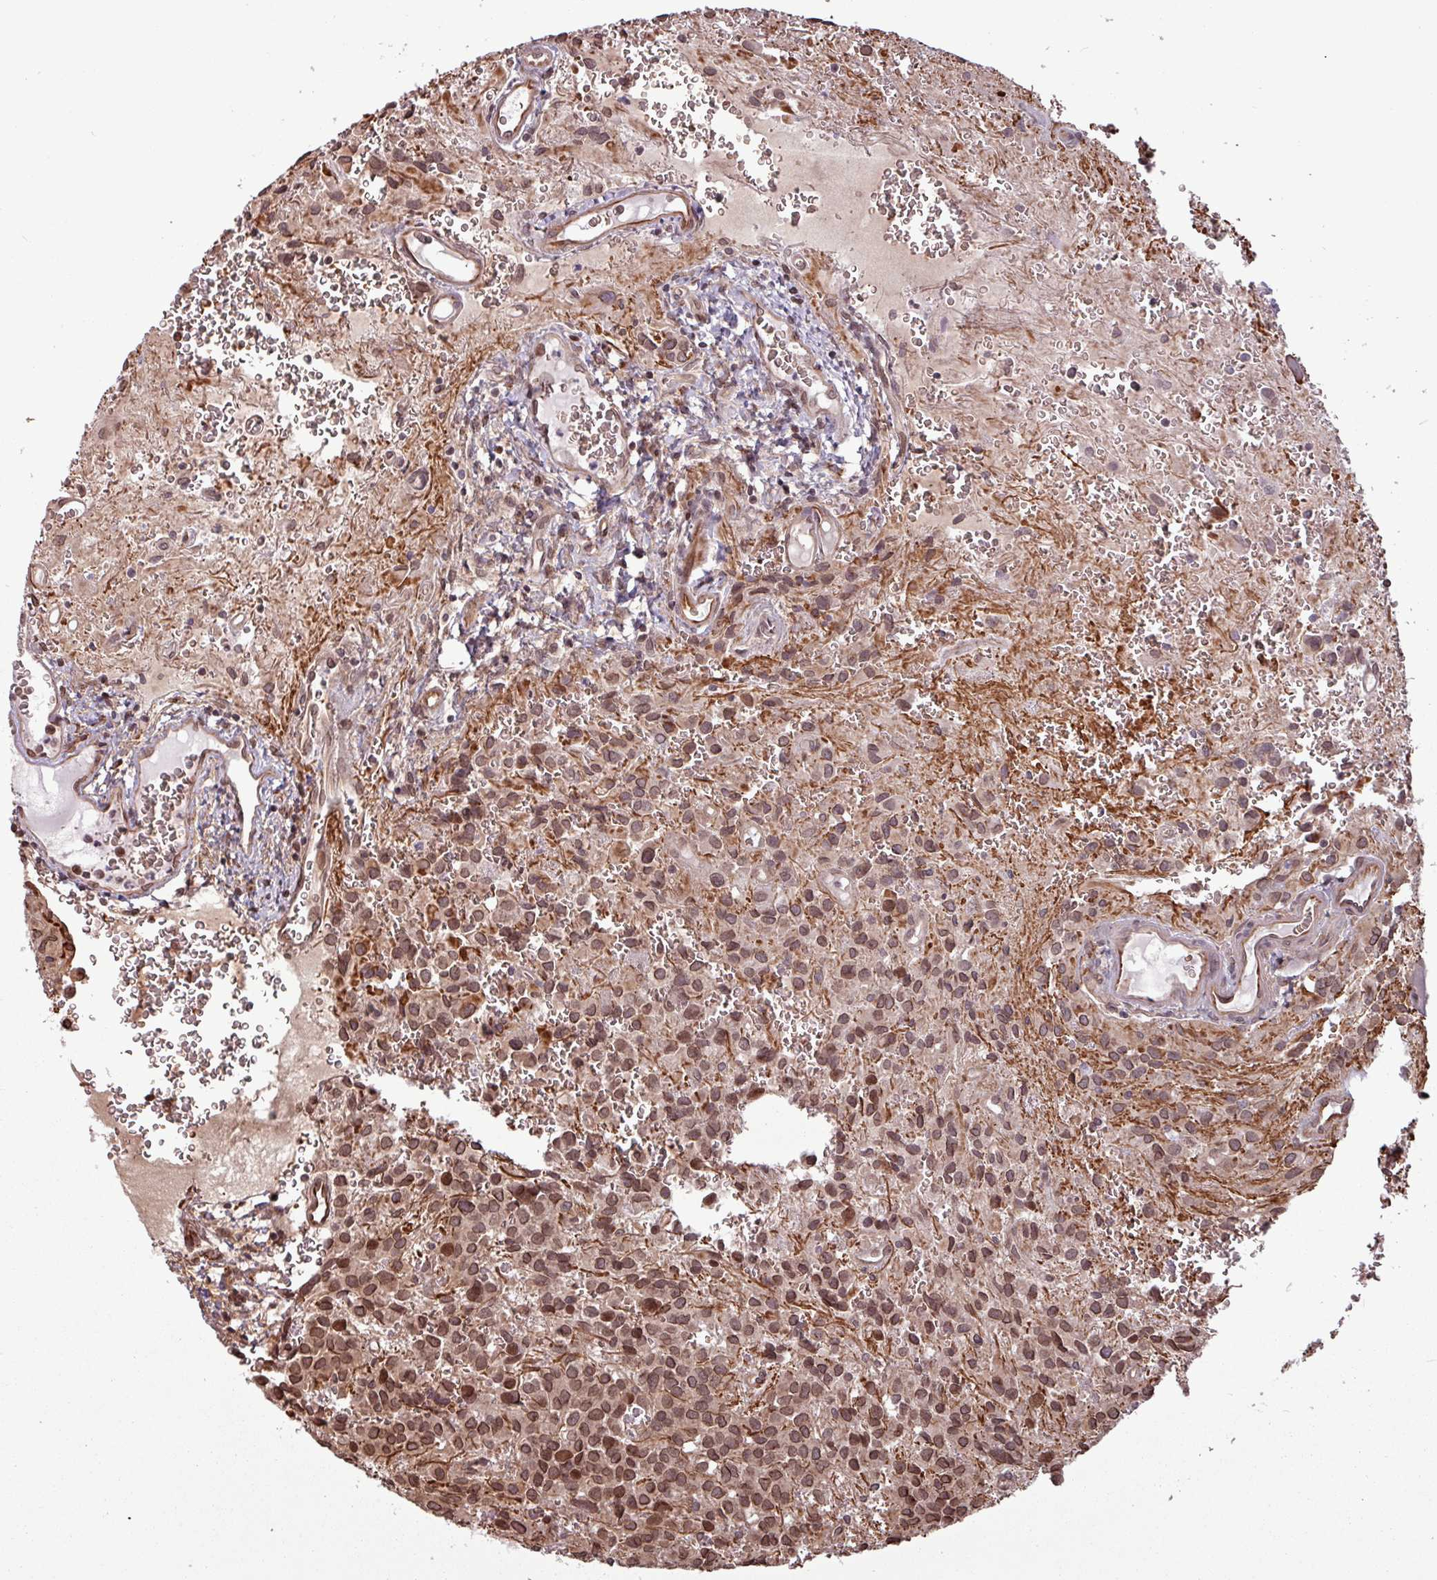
{"staining": {"intensity": "moderate", "quantity": ">75%", "location": "nuclear"}, "tissue": "glioma", "cell_type": "Tumor cells", "image_type": "cancer", "snomed": [{"axis": "morphology", "description": "Glioma, malignant, Low grade"}, {"axis": "topography", "description": "Brain"}], "caption": "Human glioma stained for a protein (brown) displays moderate nuclear positive expression in approximately >75% of tumor cells.", "gene": "RBM4B", "patient": {"sex": "male", "age": 56}}